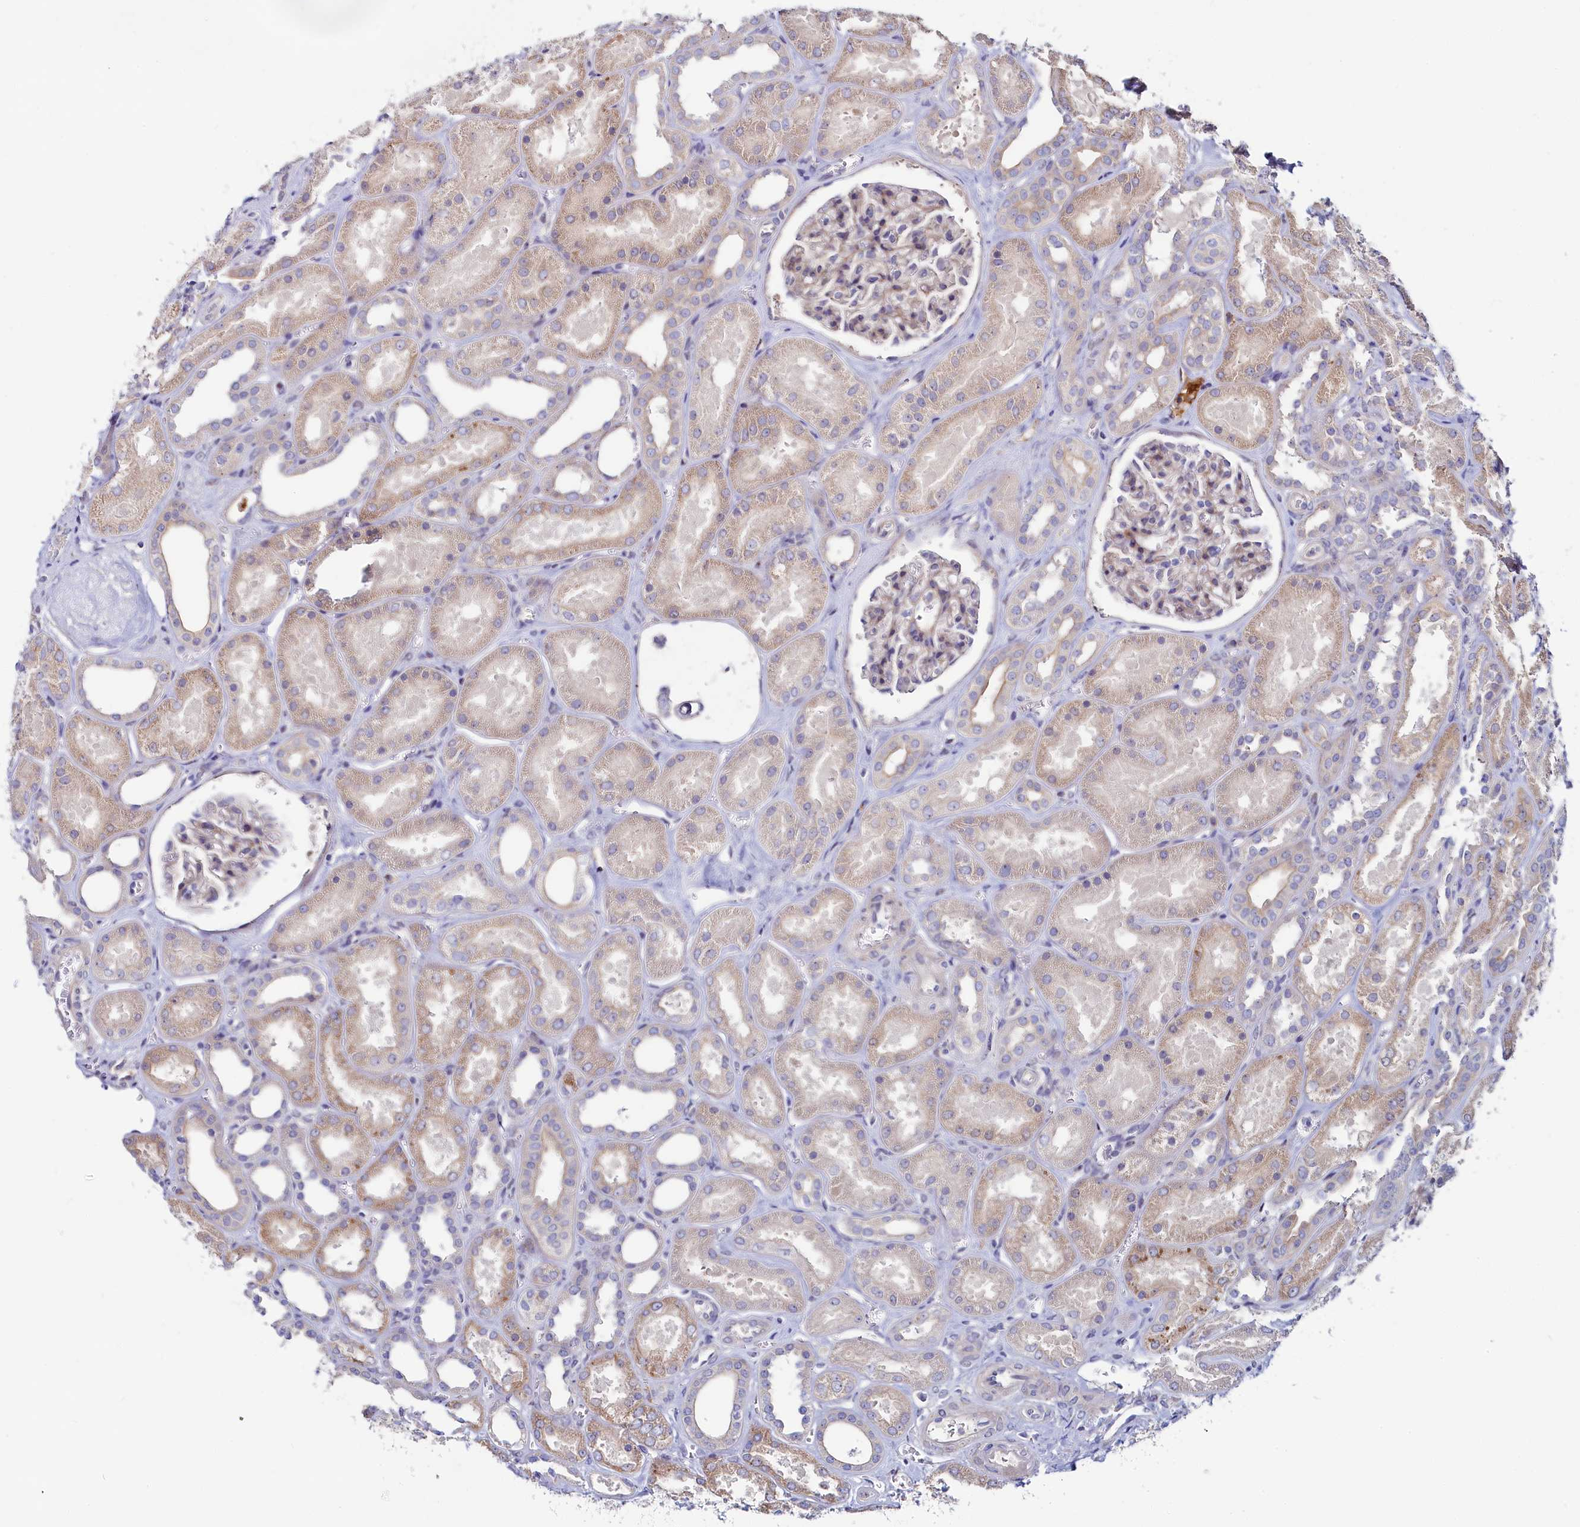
{"staining": {"intensity": "weak", "quantity": "25%-75%", "location": "cytoplasmic/membranous"}, "tissue": "kidney", "cell_type": "Cells in glomeruli", "image_type": "normal", "snomed": [{"axis": "morphology", "description": "Normal tissue, NOS"}, {"axis": "morphology", "description": "Adenocarcinoma, NOS"}, {"axis": "topography", "description": "Kidney"}], "caption": "An immunohistochemistry (IHC) image of benign tissue is shown. Protein staining in brown labels weak cytoplasmic/membranous positivity in kidney within cells in glomeruli.", "gene": "ASTE1", "patient": {"sex": "female", "age": 68}}